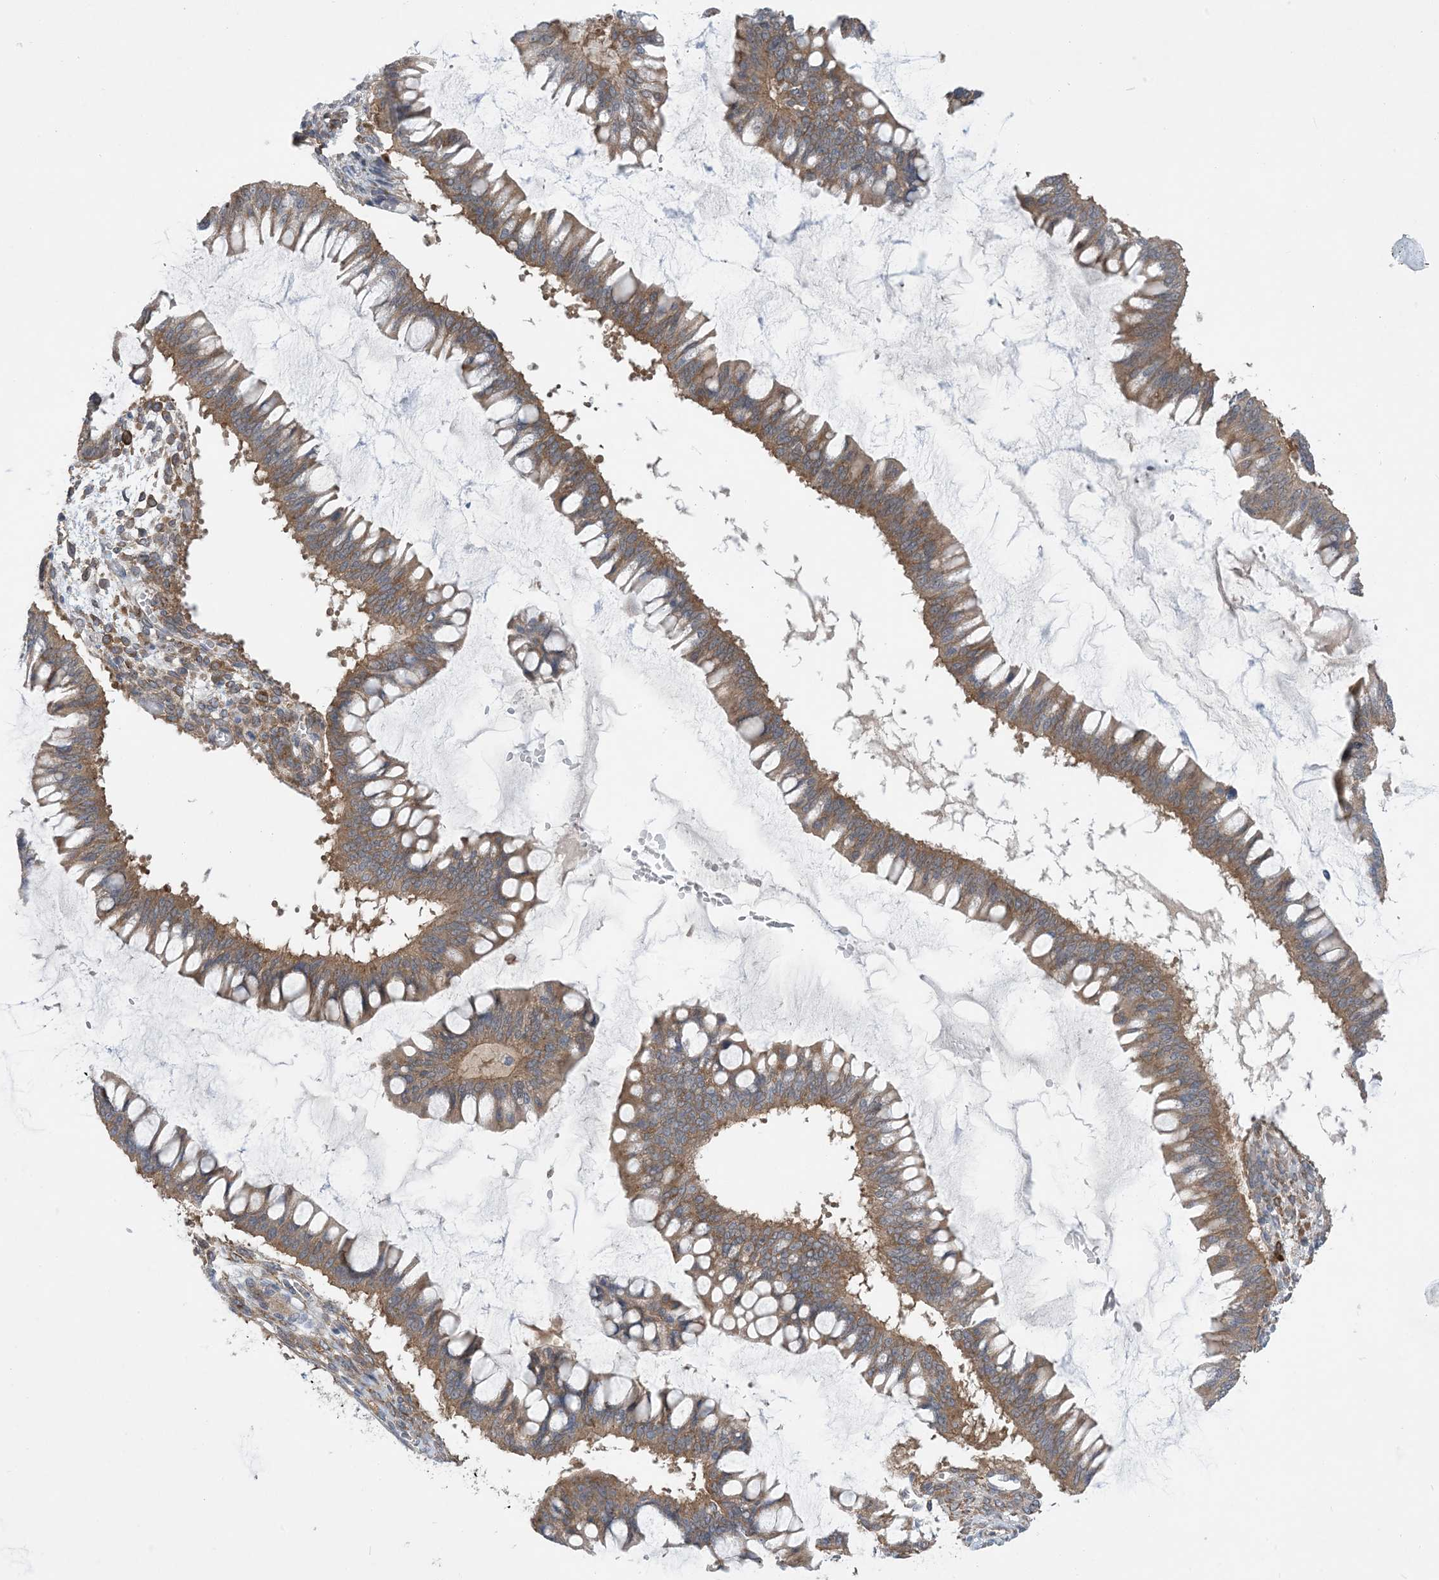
{"staining": {"intensity": "moderate", "quantity": ">75%", "location": "cytoplasmic/membranous"}, "tissue": "ovarian cancer", "cell_type": "Tumor cells", "image_type": "cancer", "snomed": [{"axis": "morphology", "description": "Cystadenocarcinoma, mucinous, NOS"}, {"axis": "topography", "description": "Ovary"}], "caption": "A high-resolution image shows immunohistochemistry (IHC) staining of ovarian cancer, which reveals moderate cytoplasmic/membranous staining in approximately >75% of tumor cells.", "gene": "EHBP1", "patient": {"sex": "female", "age": 73}}